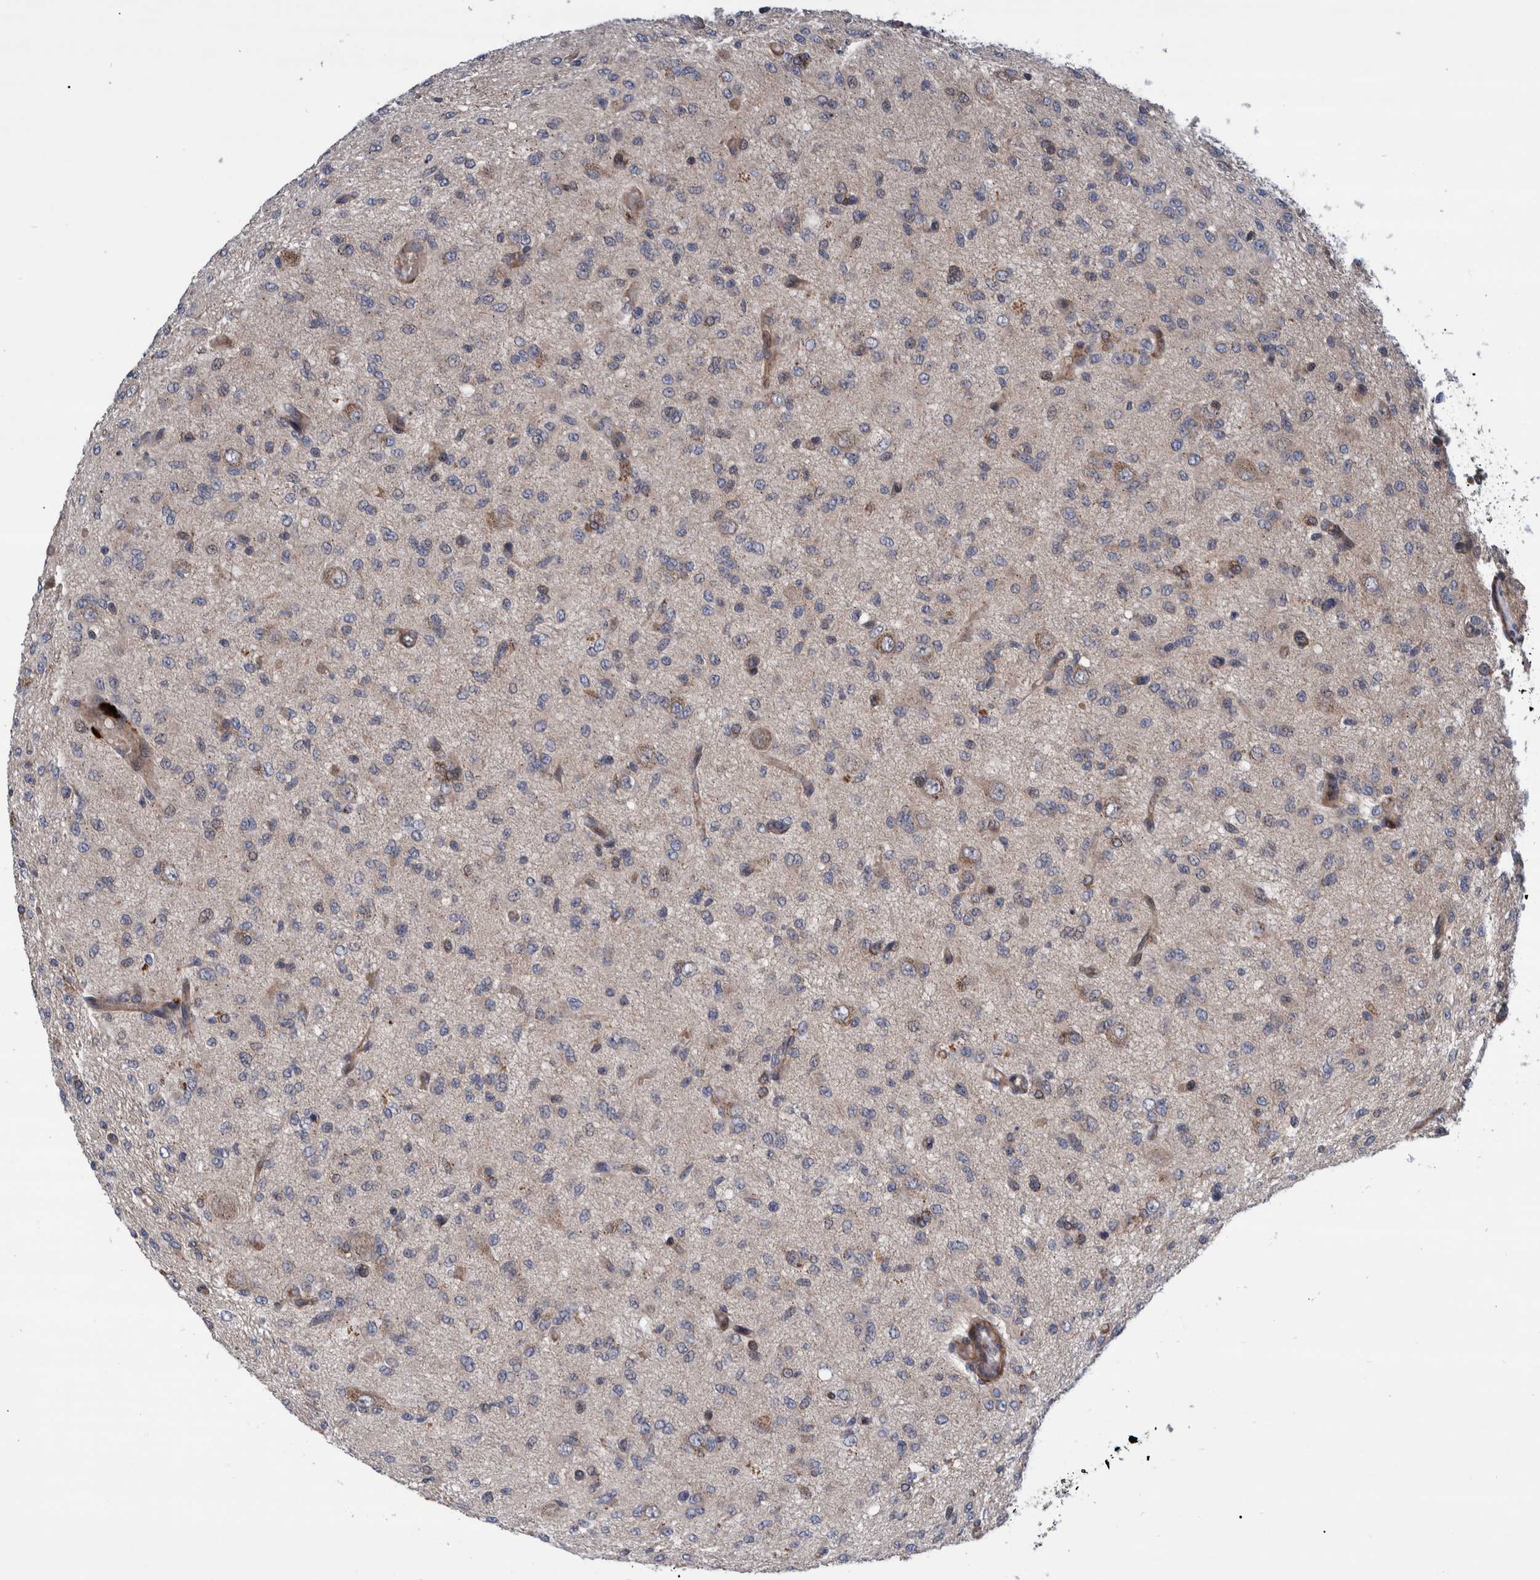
{"staining": {"intensity": "weak", "quantity": "25%-75%", "location": "cytoplasmic/membranous"}, "tissue": "glioma", "cell_type": "Tumor cells", "image_type": "cancer", "snomed": [{"axis": "morphology", "description": "Glioma, malignant, High grade"}, {"axis": "topography", "description": "Brain"}], "caption": "An IHC histopathology image of tumor tissue is shown. Protein staining in brown labels weak cytoplasmic/membranous positivity in malignant high-grade glioma within tumor cells.", "gene": "GRPEL2", "patient": {"sex": "female", "age": 59}}